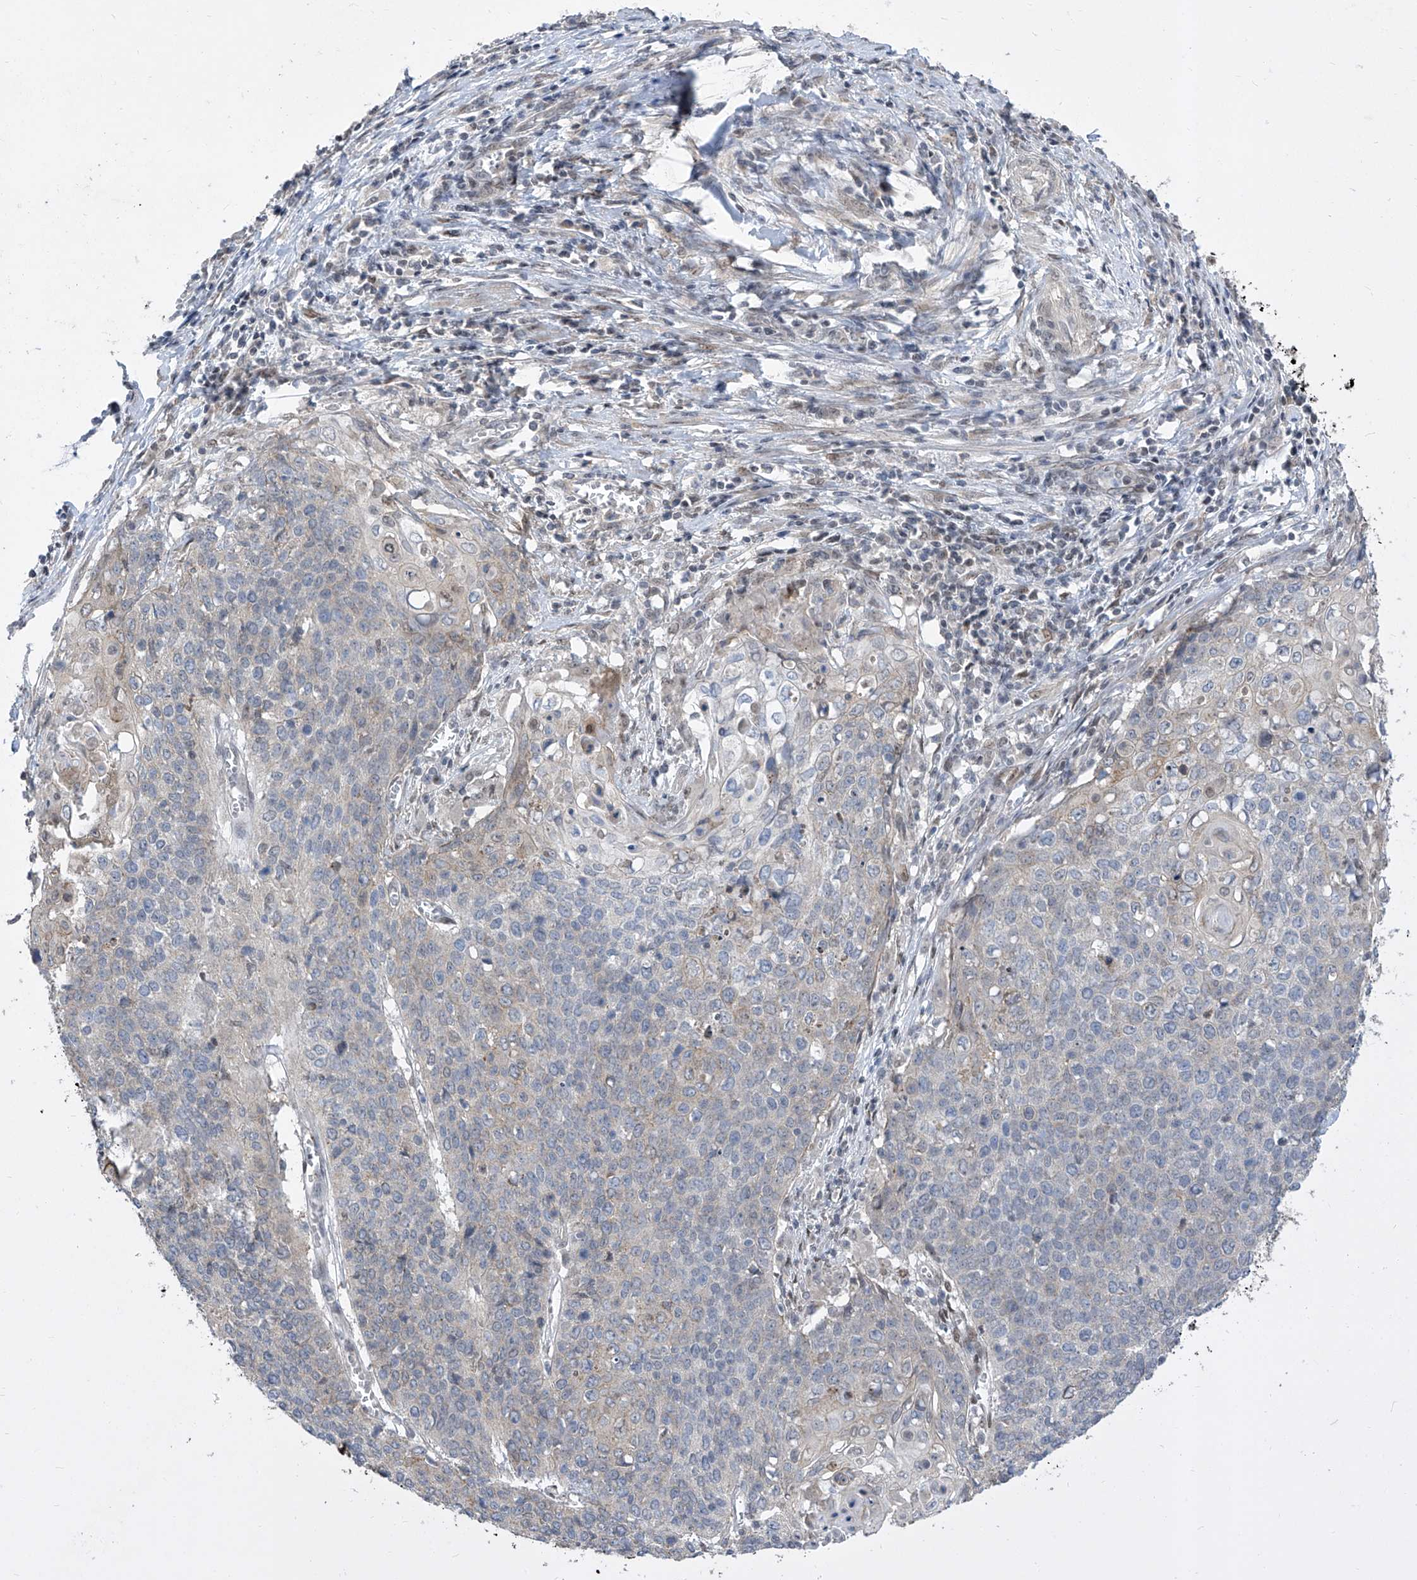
{"staining": {"intensity": "negative", "quantity": "none", "location": "none"}, "tissue": "cervical cancer", "cell_type": "Tumor cells", "image_type": "cancer", "snomed": [{"axis": "morphology", "description": "Squamous cell carcinoma, NOS"}, {"axis": "topography", "description": "Cervix"}], "caption": "Tumor cells are negative for brown protein staining in cervical cancer. Brightfield microscopy of immunohistochemistry stained with DAB (3,3'-diaminobenzidine) (brown) and hematoxylin (blue), captured at high magnification.", "gene": "CETN2", "patient": {"sex": "female", "age": 39}}